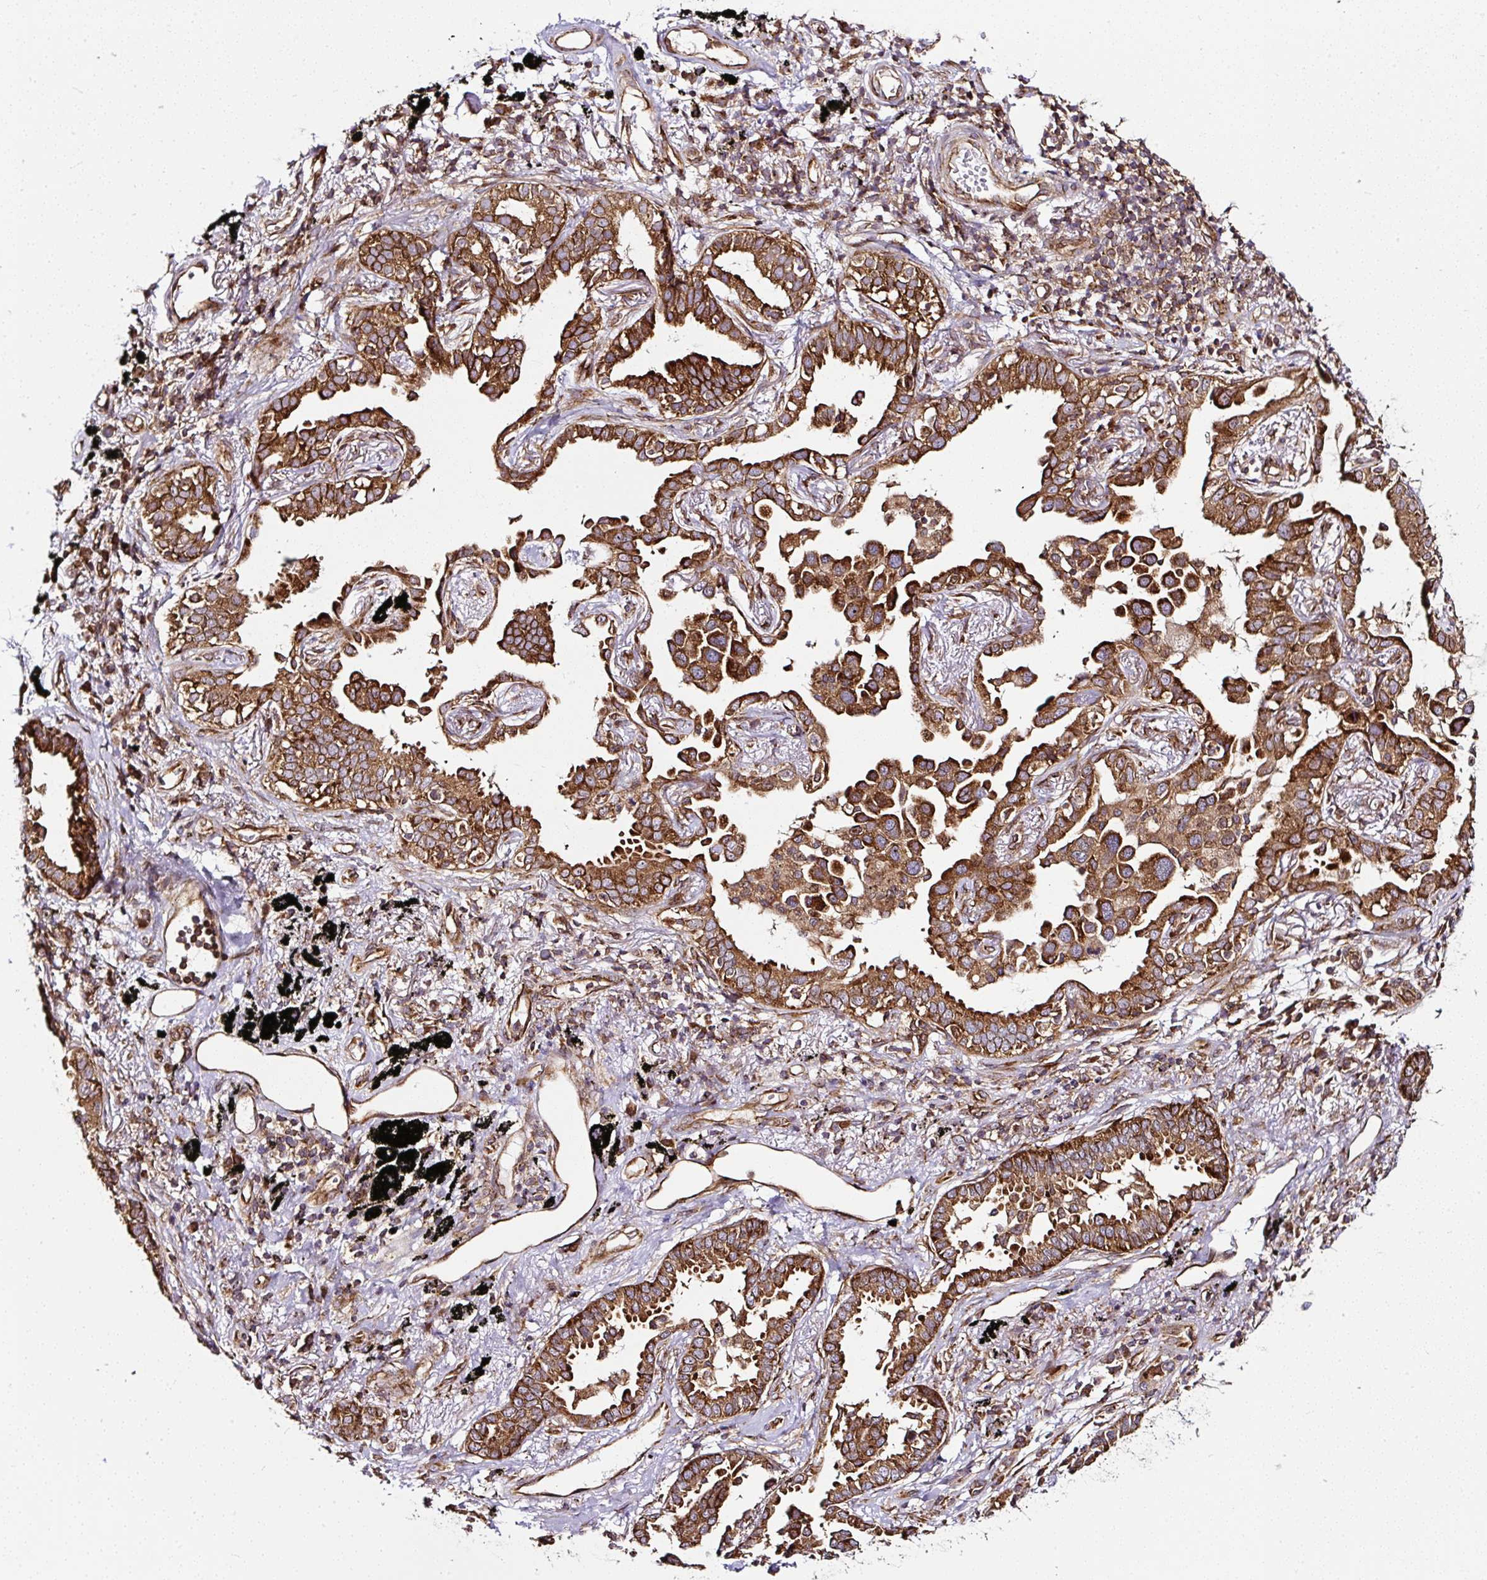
{"staining": {"intensity": "moderate", "quantity": ">75%", "location": "cytoplasmic/membranous"}, "tissue": "lung cancer", "cell_type": "Tumor cells", "image_type": "cancer", "snomed": [{"axis": "morphology", "description": "Adenocarcinoma, NOS"}, {"axis": "topography", "description": "Lung"}], "caption": "An image showing moderate cytoplasmic/membranous staining in about >75% of tumor cells in lung cancer, as visualized by brown immunohistochemical staining.", "gene": "KDM4E", "patient": {"sex": "male", "age": 67}}